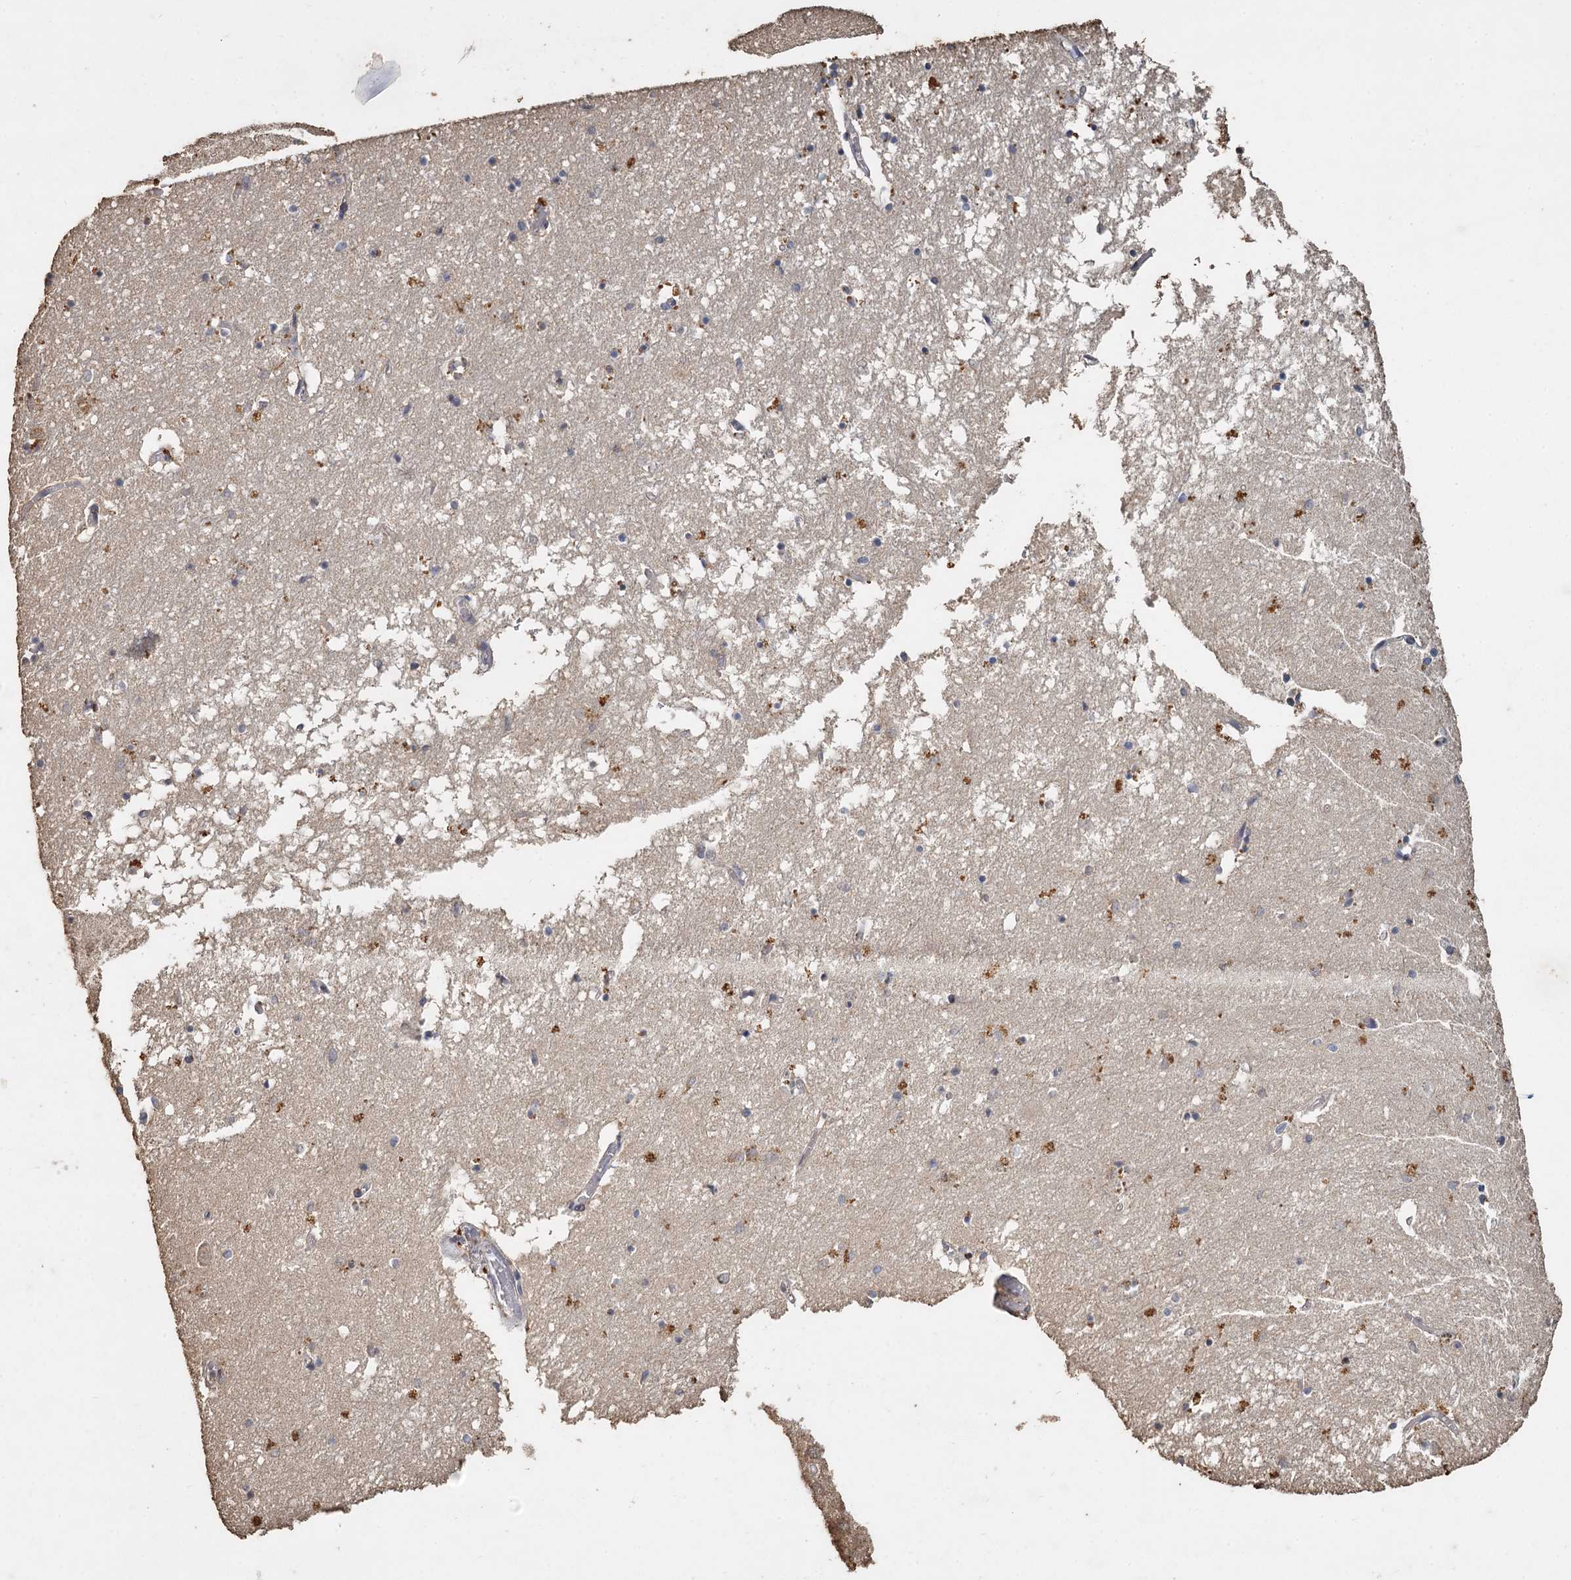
{"staining": {"intensity": "moderate", "quantity": "<25%", "location": "cytoplasmic/membranous"}, "tissue": "hippocampus", "cell_type": "Glial cells", "image_type": "normal", "snomed": [{"axis": "morphology", "description": "Normal tissue, NOS"}, {"axis": "topography", "description": "Hippocampus"}], "caption": "Immunohistochemical staining of unremarkable hippocampus displays moderate cytoplasmic/membranous protein positivity in about <25% of glial cells.", "gene": "CCDC61", "patient": {"sex": "male", "age": 70}}